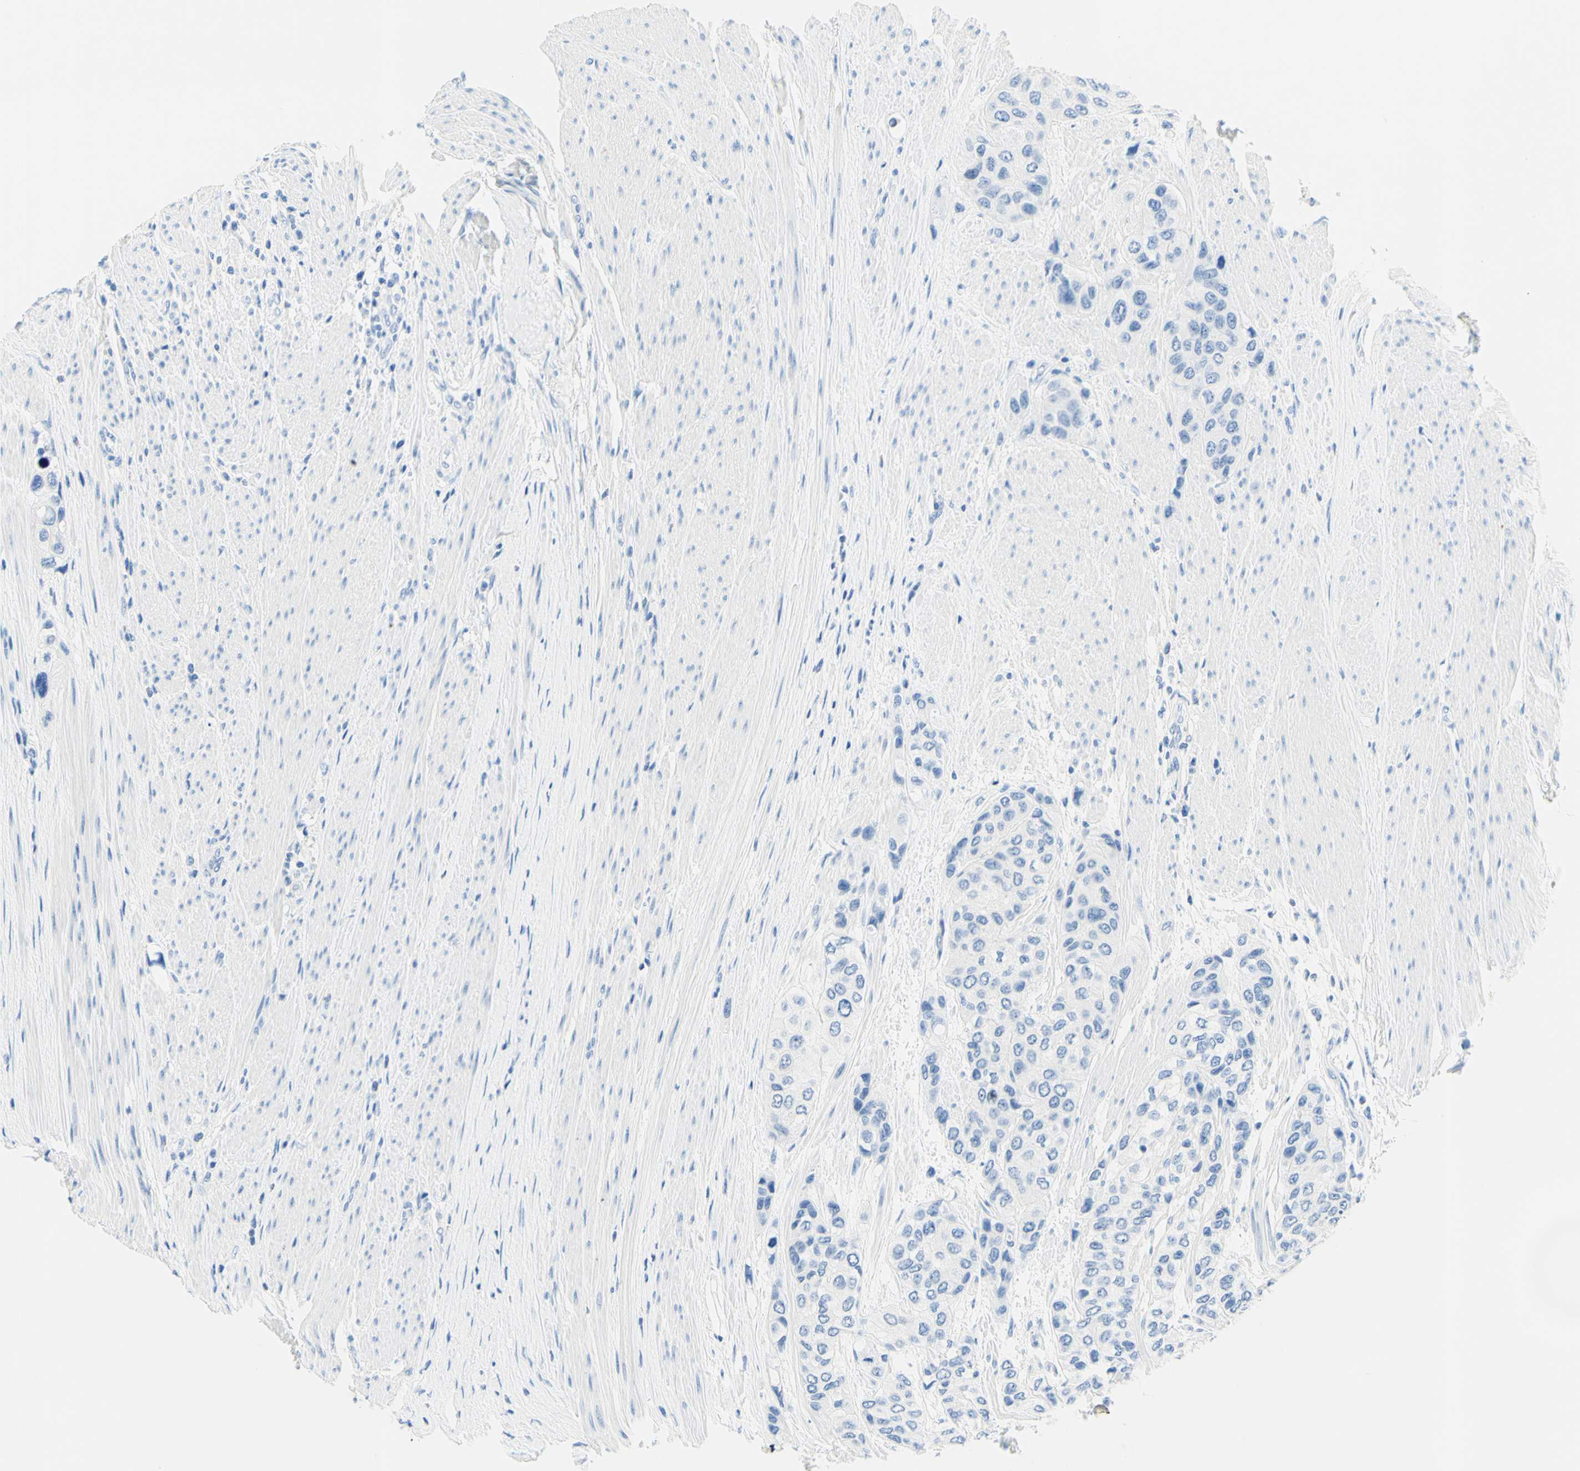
{"staining": {"intensity": "negative", "quantity": "none", "location": "none"}, "tissue": "urothelial cancer", "cell_type": "Tumor cells", "image_type": "cancer", "snomed": [{"axis": "morphology", "description": "Urothelial carcinoma, High grade"}, {"axis": "topography", "description": "Urinary bladder"}], "caption": "Urothelial cancer stained for a protein using immunohistochemistry exhibits no positivity tumor cells.", "gene": "MYH2", "patient": {"sex": "female", "age": 56}}